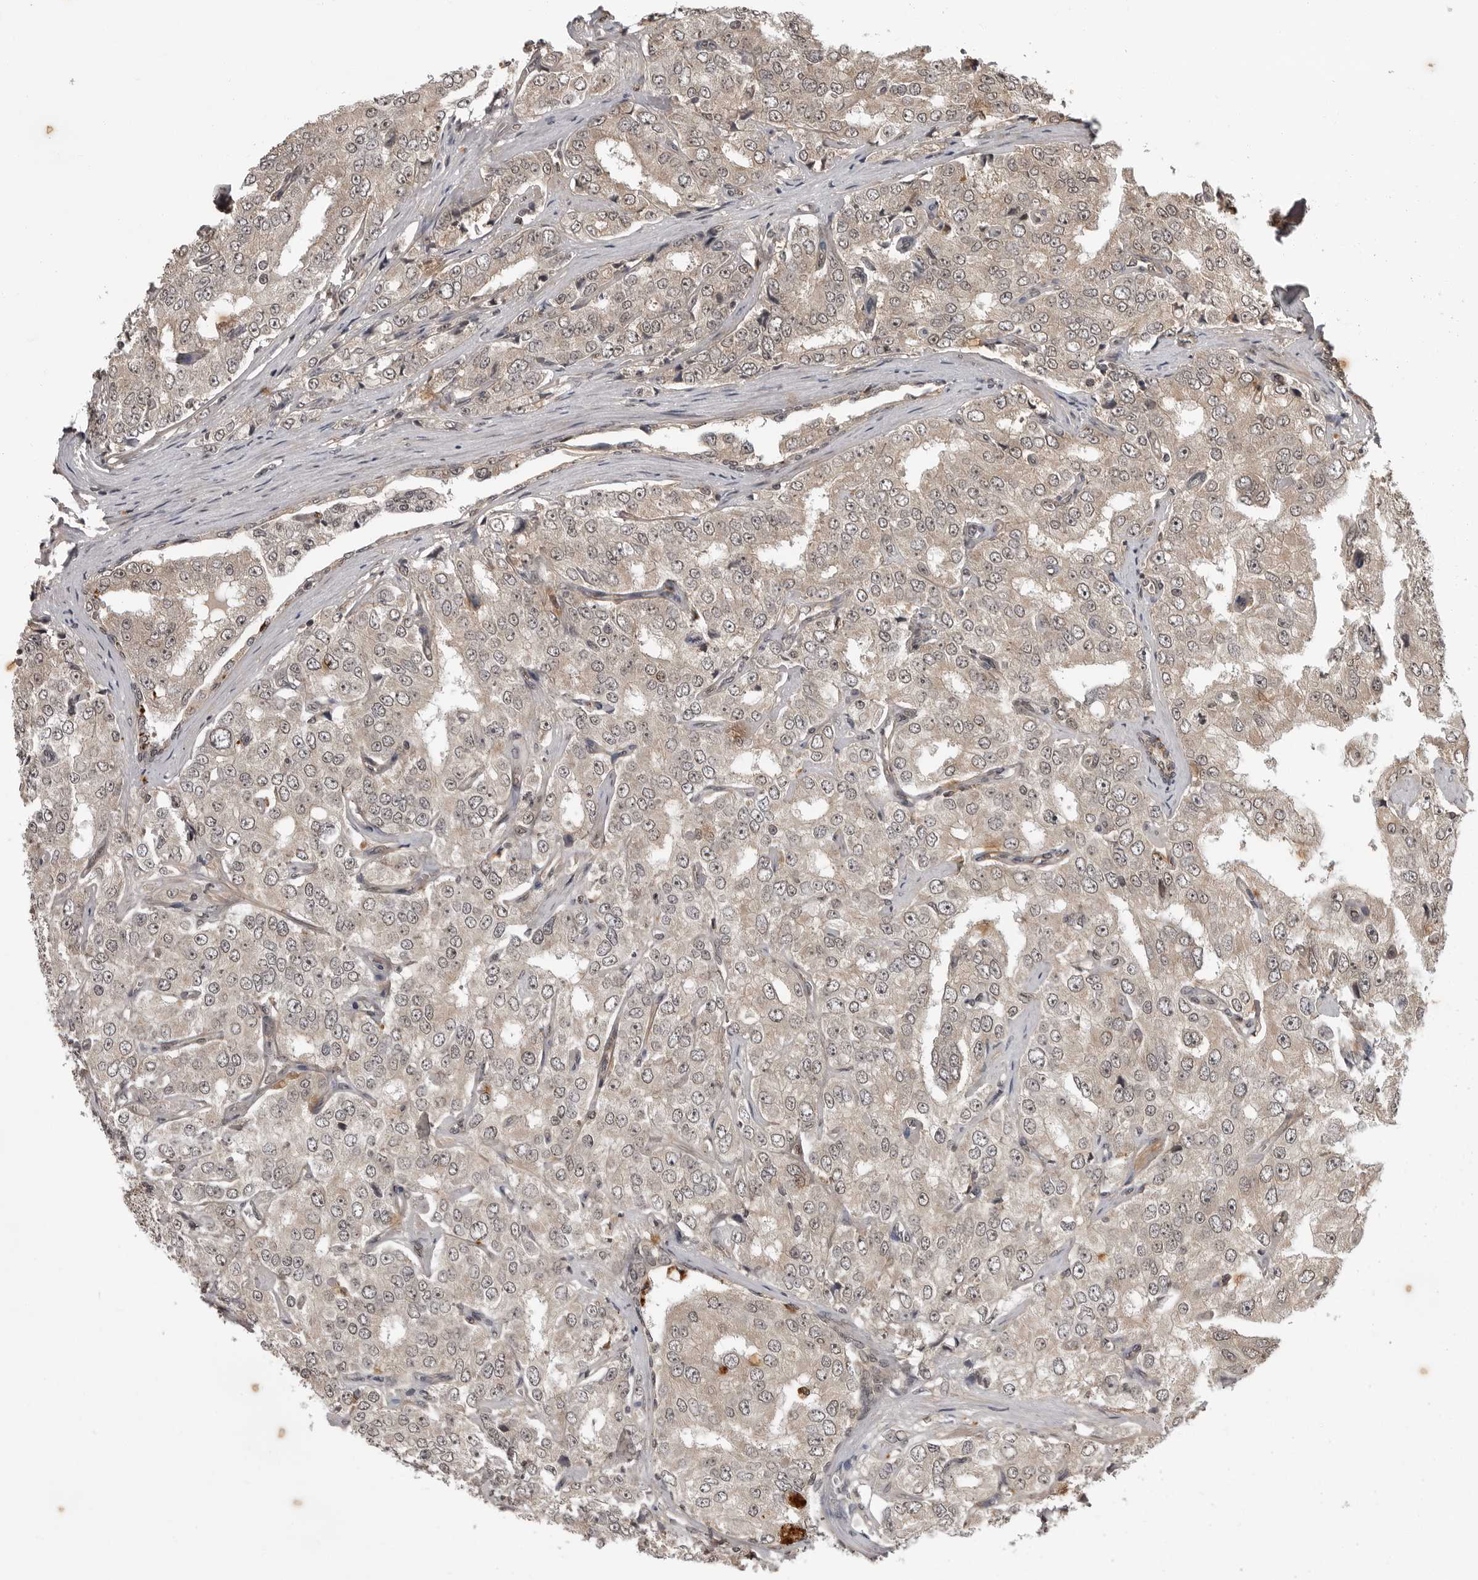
{"staining": {"intensity": "weak", "quantity": "<25%", "location": "cytoplasmic/membranous,nuclear"}, "tissue": "prostate cancer", "cell_type": "Tumor cells", "image_type": "cancer", "snomed": [{"axis": "morphology", "description": "Adenocarcinoma, High grade"}, {"axis": "topography", "description": "Prostate"}], "caption": "DAB (3,3'-diaminobenzidine) immunohistochemical staining of human prostate cancer (adenocarcinoma (high-grade)) exhibits no significant positivity in tumor cells.", "gene": "IL24", "patient": {"sex": "male", "age": 58}}